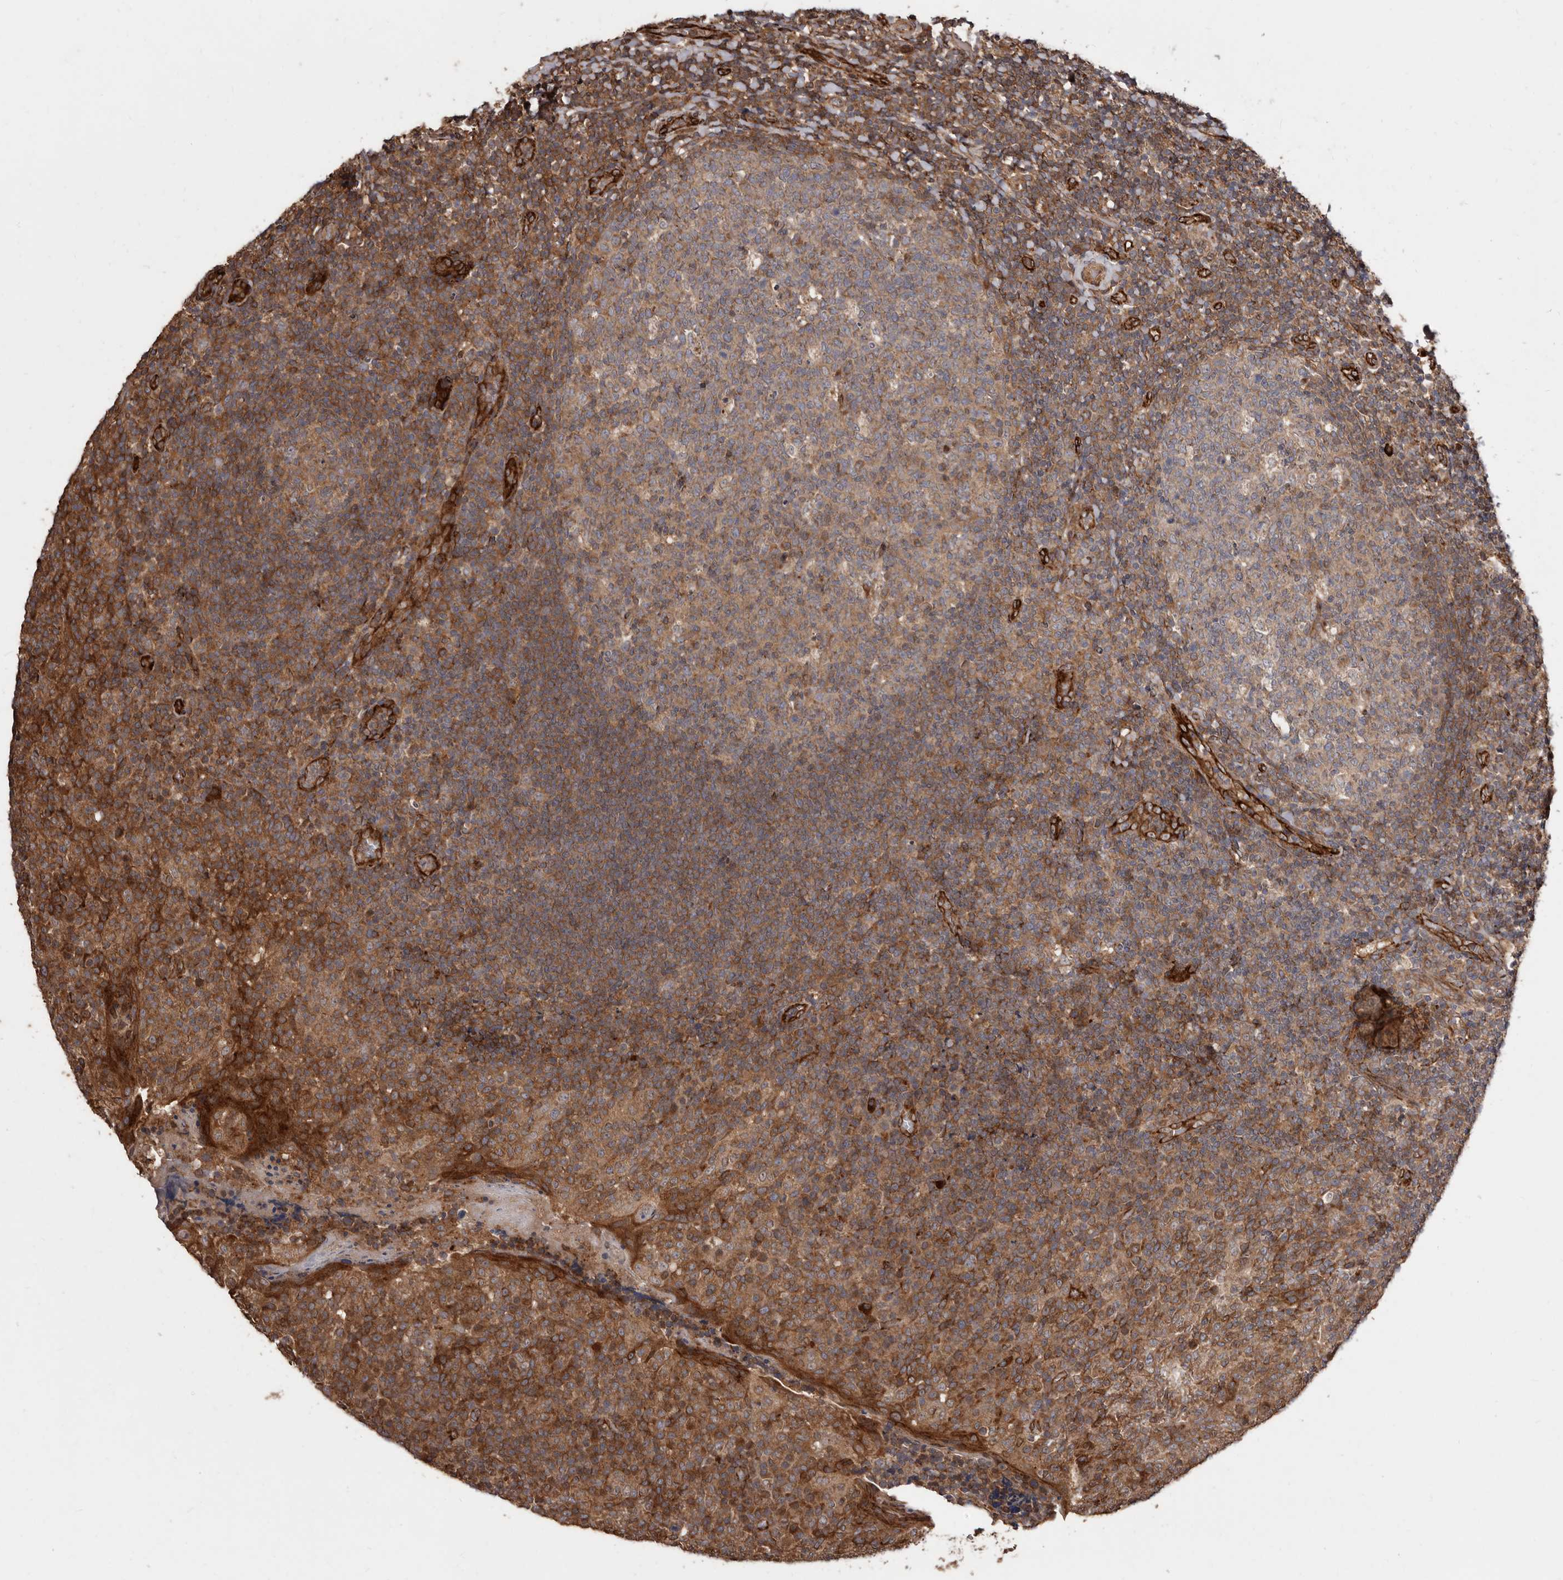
{"staining": {"intensity": "weak", "quantity": ">75%", "location": "cytoplasmic/membranous"}, "tissue": "tonsil", "cell_type": "Germinal center cells", "image_type": "normal", "snomed": [{"axis": "morphology", "description": "Normal tissue, NOS"}, {"axis": "topography", "description": "Tonsil"}], "caption": "Immunohistochemical staining of unremarkable human tonsil shows >75% levels of weak cytoplasmic/membranous protein expression in approximately >75% of germinal center cells.", "gene": "FLAD1", "patient": {"sex": "female", "age": 19}}